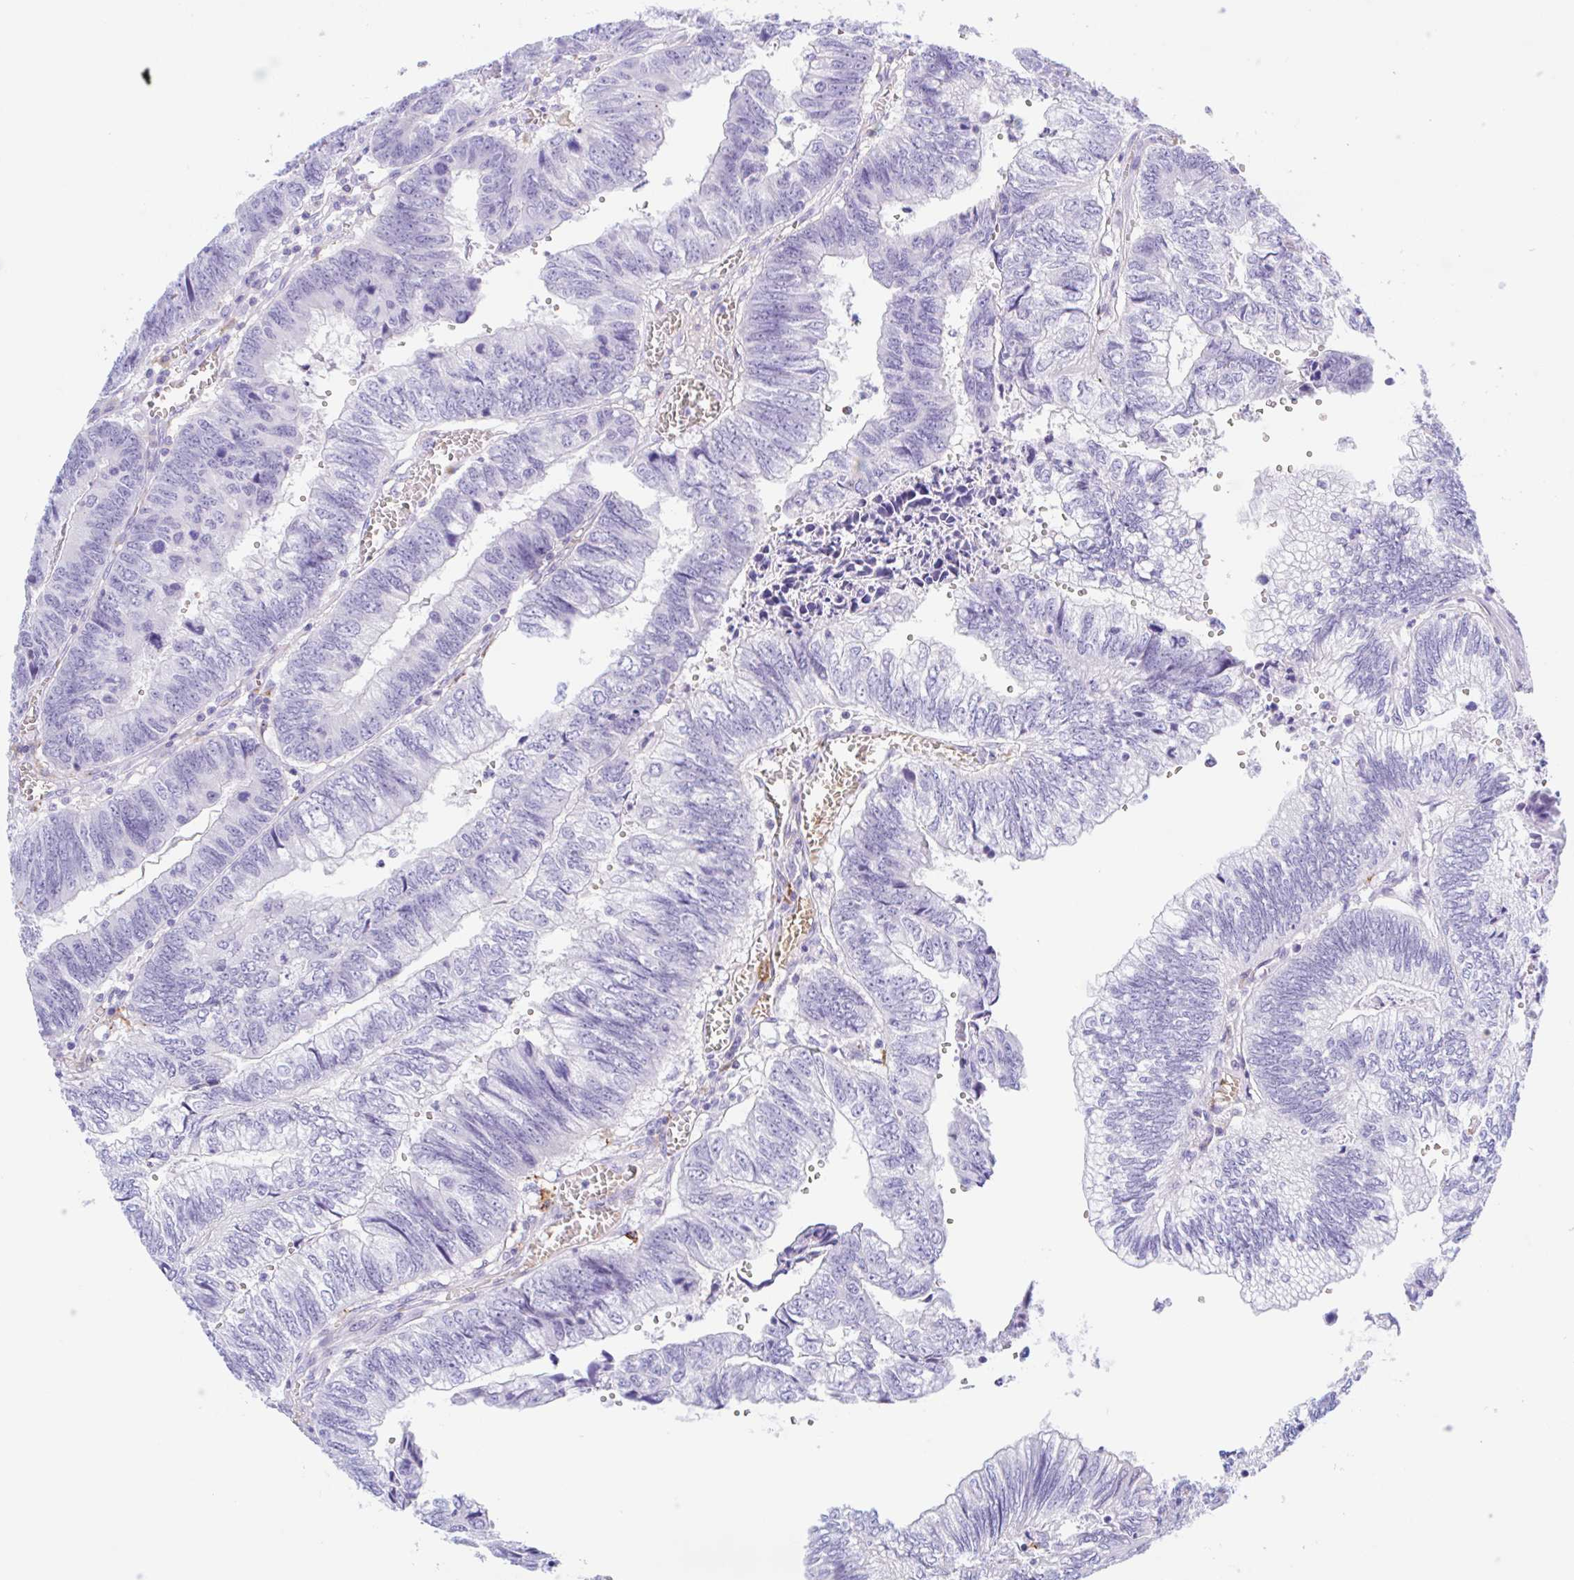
{"staining": {"intensity": "negative", "quantity": "none", "location": "none"}, "tissue": "colorectal cancer", "cell_type": "Tumor cells", "image_type": "cancer", "snomed": [{"axis": "morphology", "description": "Adenocarcinoma, NOS"}, {"axis": "topography", "description": "Colon"}], "caption": "Adenocarcinoma (colorectal) was stained to show a protein in brown. There is no significant expression in tumor cells.", "gene": "ANKRD9", "patient": {"sex": "male", "age": 86}}